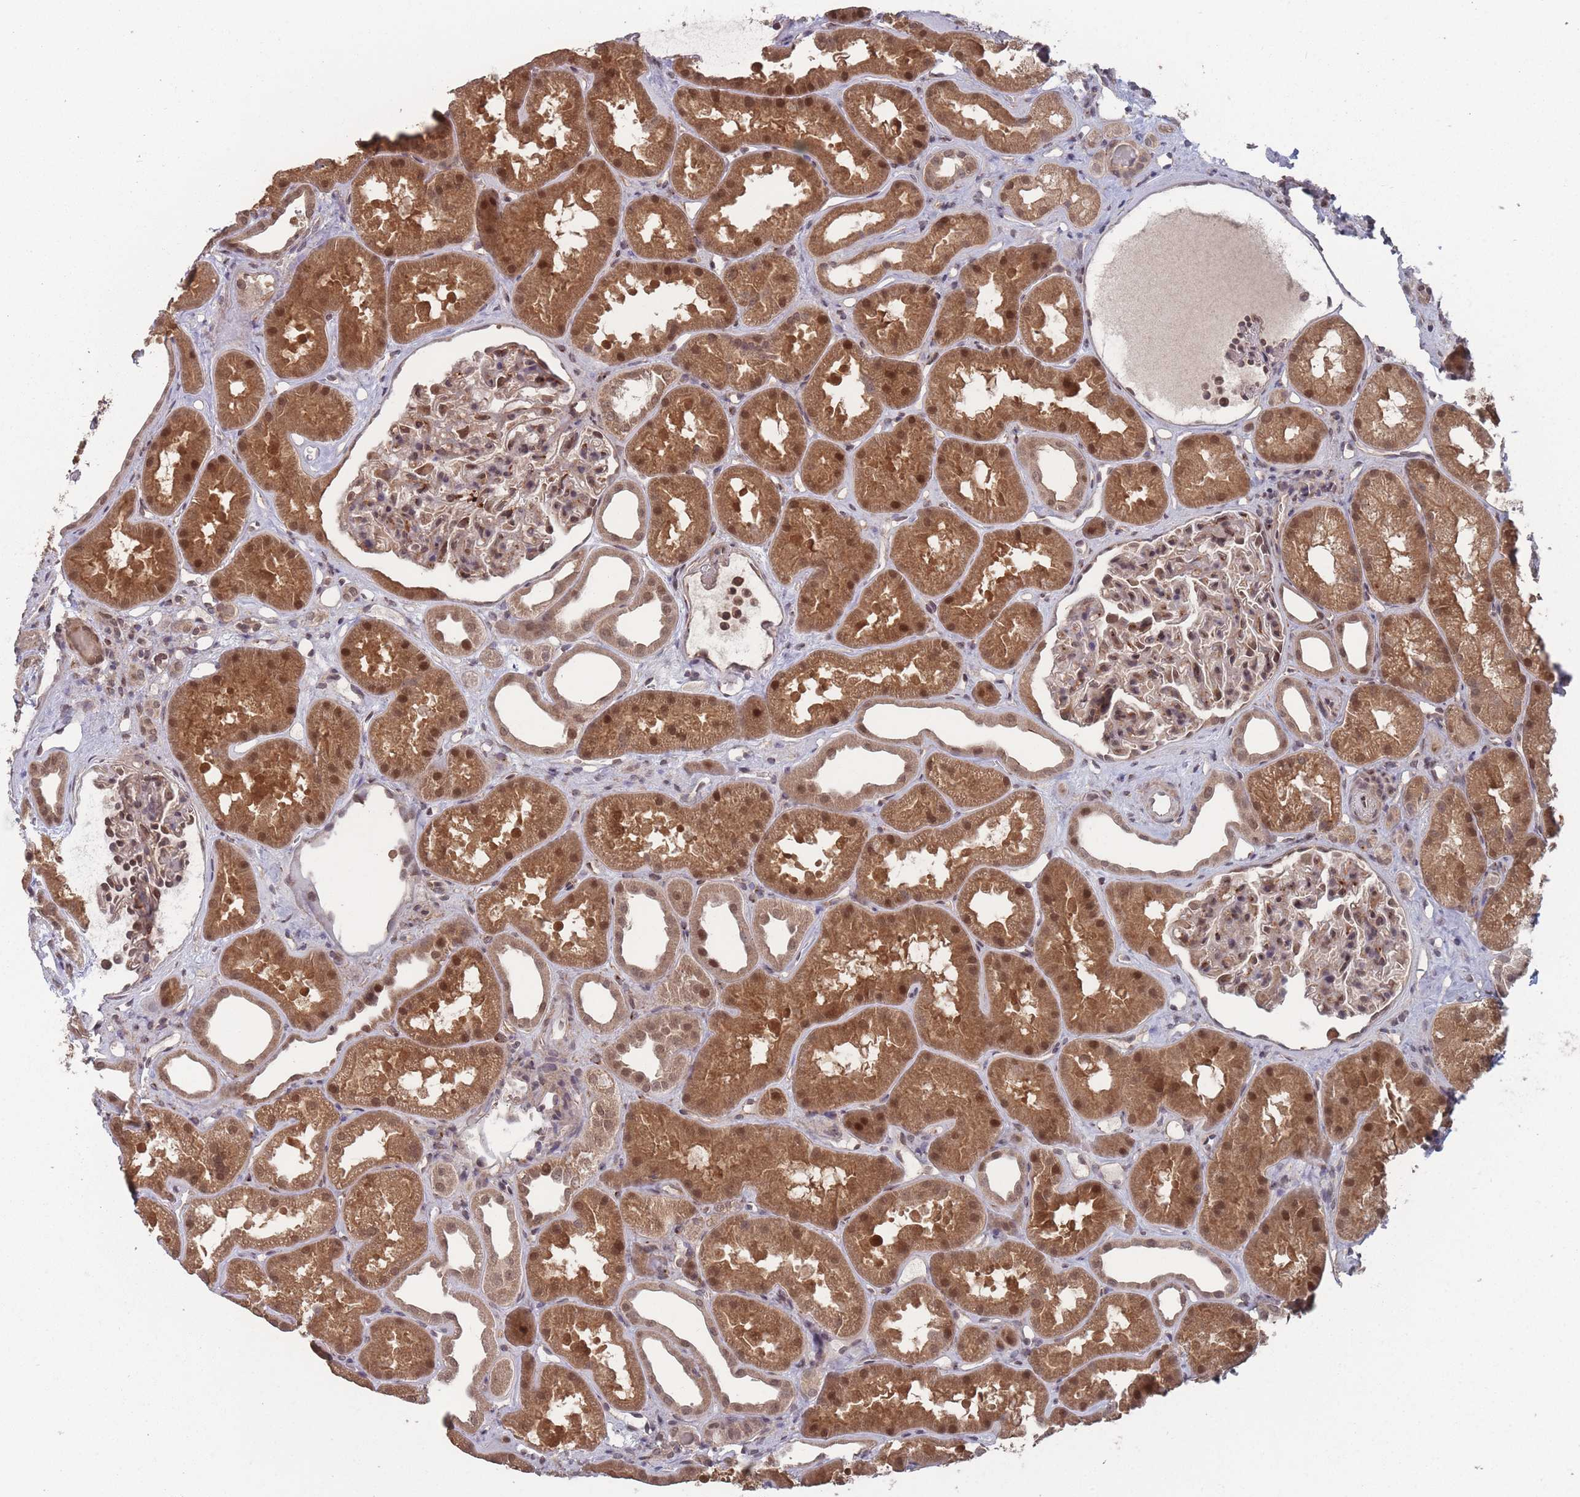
{"staining": {"intensity": "moderate", "quantity": ">75%", "location": "cytoplasmic/membranous,nuclear"}, "tissue": "kidney", "cell_type": "Cells in glomeruli", "image_type": "normal", "snomed": [{"axis": "morphology", "description": "Normal tissue, NOS"}, {"axis": "topography", "description": "Kidney"}], "caption": "Brown immunohistochemical staining in benign human kidney demonstrates moderate cytoplasmic/membranous,nuclear positivity in approximately >75% of cells in glomeruli. (brown staining indicates protein expression, while blue staining denotes nuclei).", "gene": "CNTRL", "patient": {"sex": "male", "age": 61}}